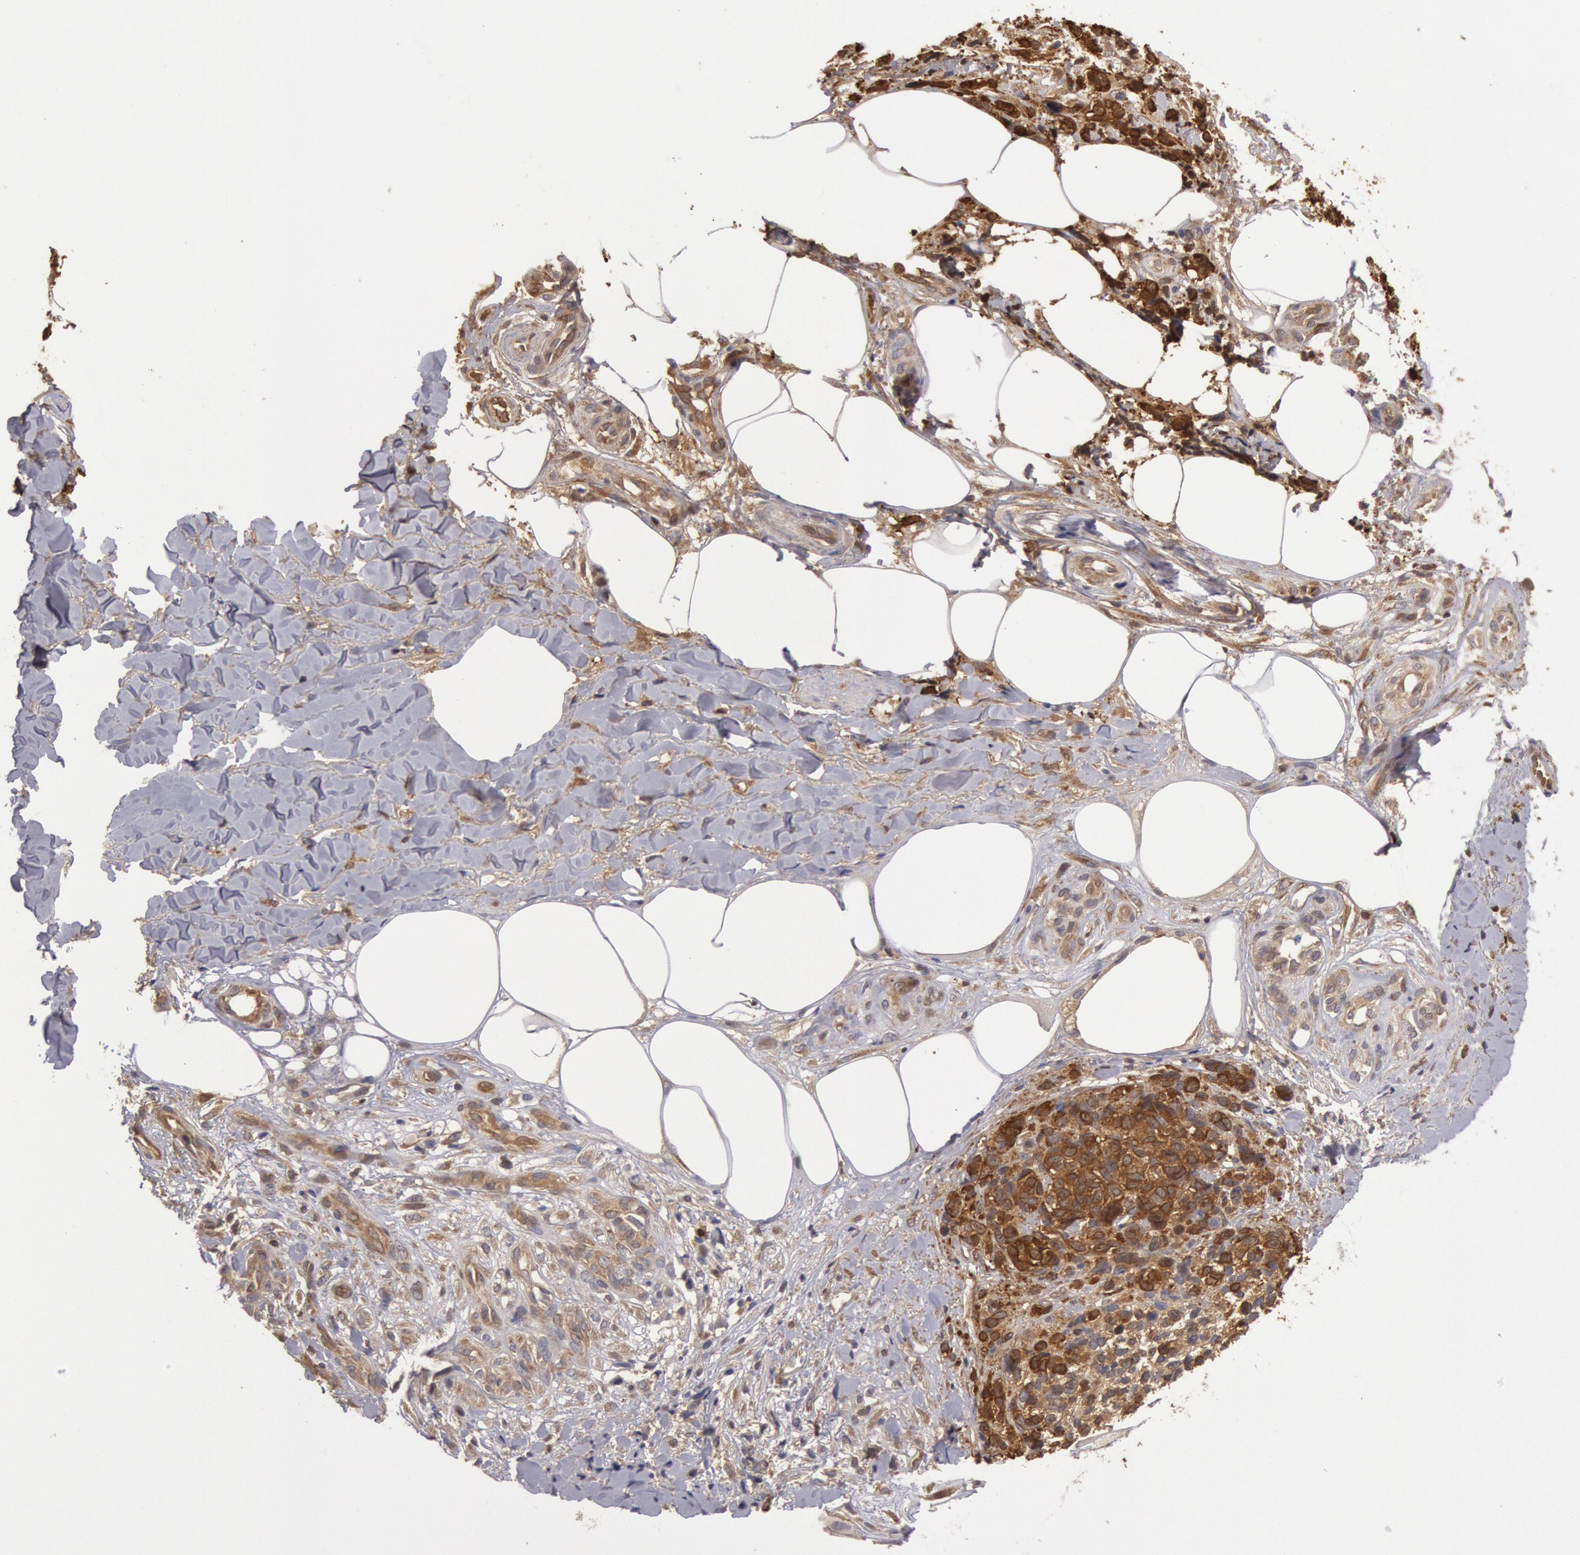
{"staining": {"intensity": "strong", "quantity": ">75%", "location": "cytoplasmic/membranous"}, "tissue": "melanoma", "cell_type": "Tumor cells", "image_type": "cancer", "snomed": [{"axis": "morphology", "description": "Malignant melanoma, NOS"}, {"axis": "topography", "description": "Skin"}], "caption": "Tumor cells show high levels of strong cytoplasmic/membranous expression in about >75% of cells in malignant melanoma.", "gene": "CCDC50", "patient": {"sex": "female", "age": 85}}